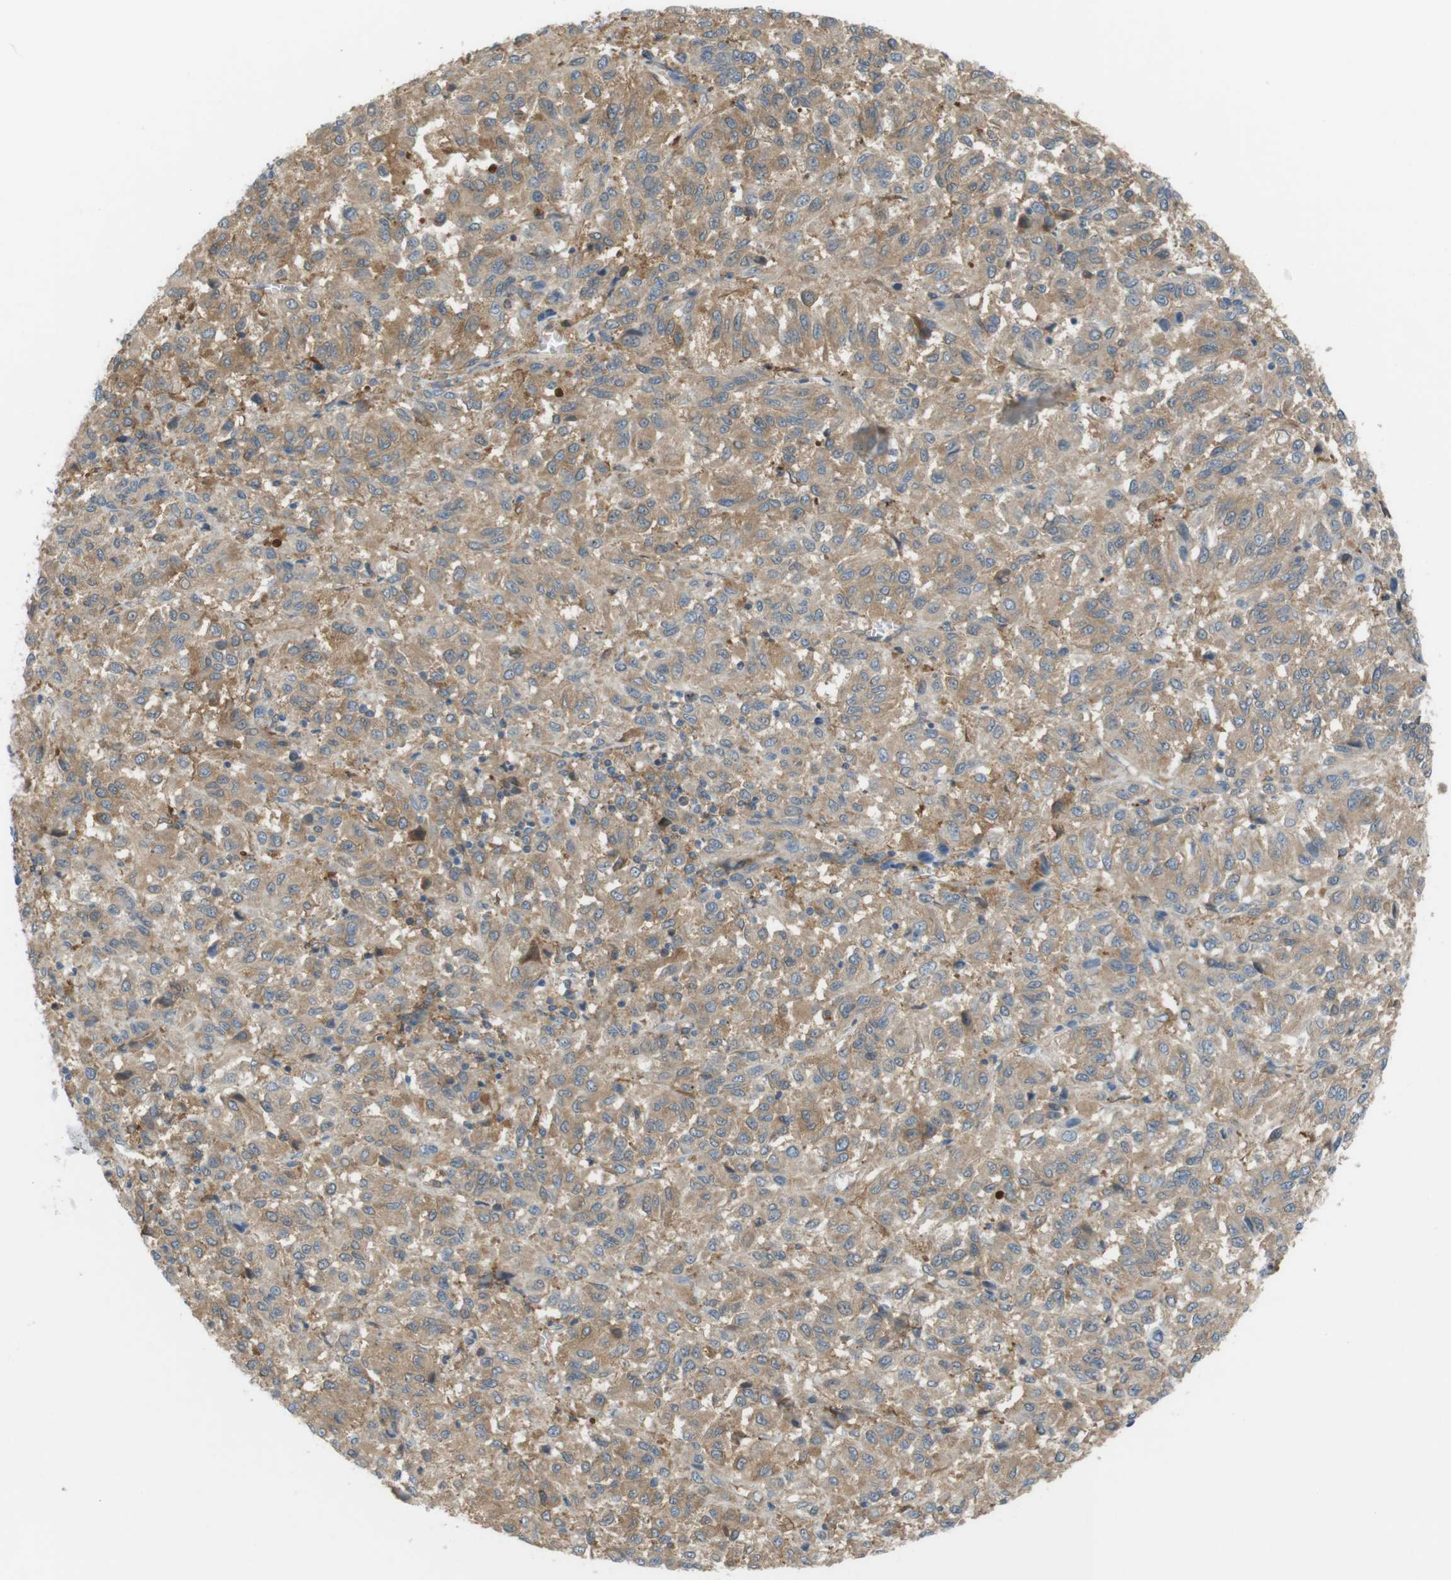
{"staining": {"intensity": "weak", "quantity": ">75%", "location": "cytoplasmic/membranous"}, "tissue": "melanoma", "cell_type": "Tumor cells", "image_type": "cancer", "snomed": [{"axis": "morphology", "description": "Malignant melanoma, Metastatic site"}, {"axis": "topography", "description": "Lung"}], "caption": "Tumor cells exhibit weak cytoplasmic/membranous staining in about >75% of cells in melanoma.", "gene": "PEPD", "patient": {"sex": "male", "age": 64}}